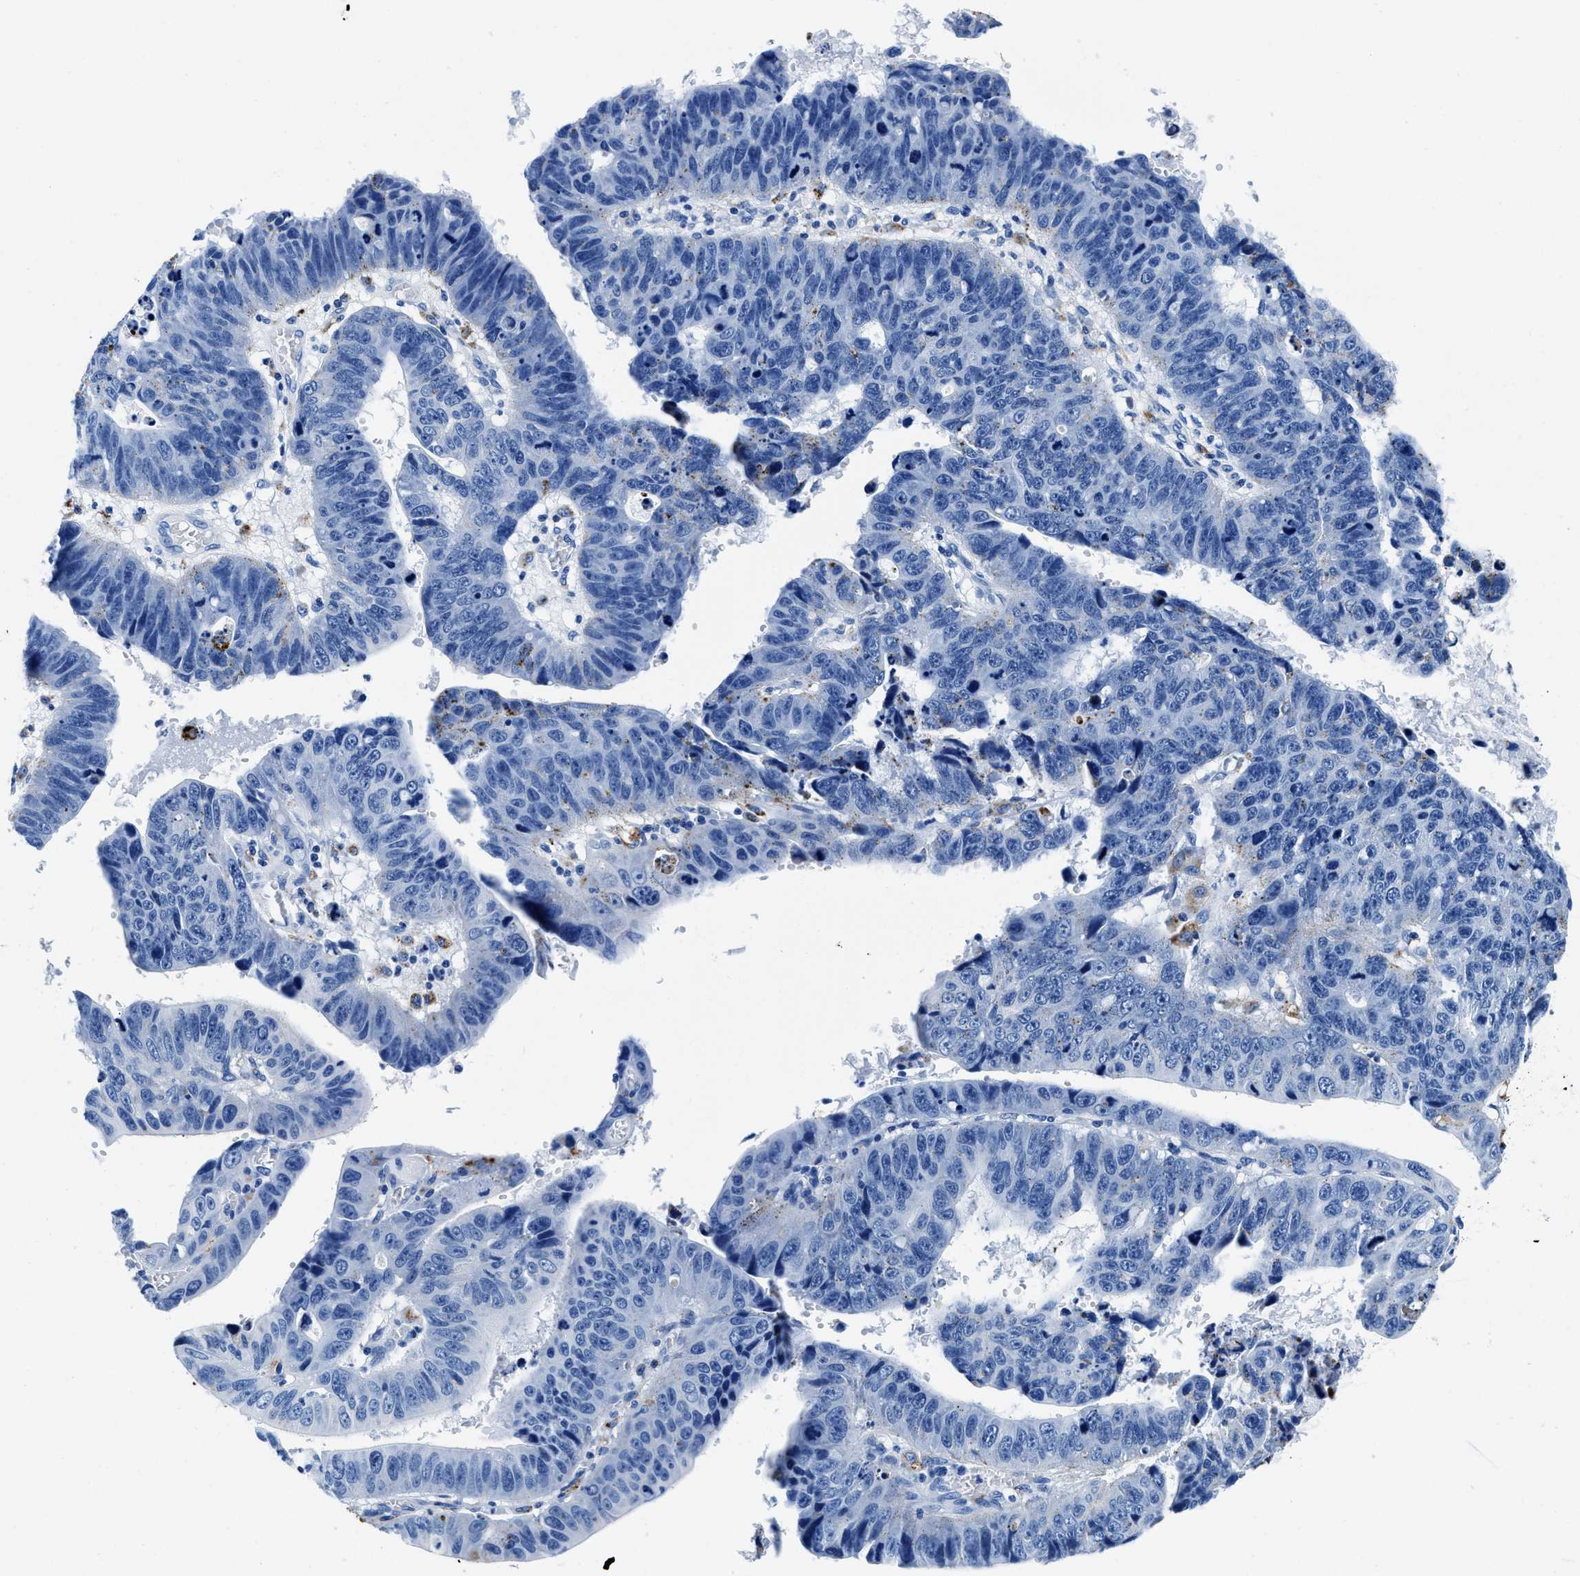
{"staining": {"intensity": "negative", "quantity": "none", "location": "none"}, "tissue": "stomach cancer", "cell_type": "Tumor cells", "image_type": "cancer", "snomed": [{"axis": "morphology", "description": "Adenocarcinoma, NOS"}, {"axis": "topography", "description": "Stomach"}], "caption": "This is an immunohistochemistry photomicrograph of human stomach cancer. There is no positivity in tumor cells.", "gene": "OR14K1", "patient": {"sex": "male", "age": 59}}